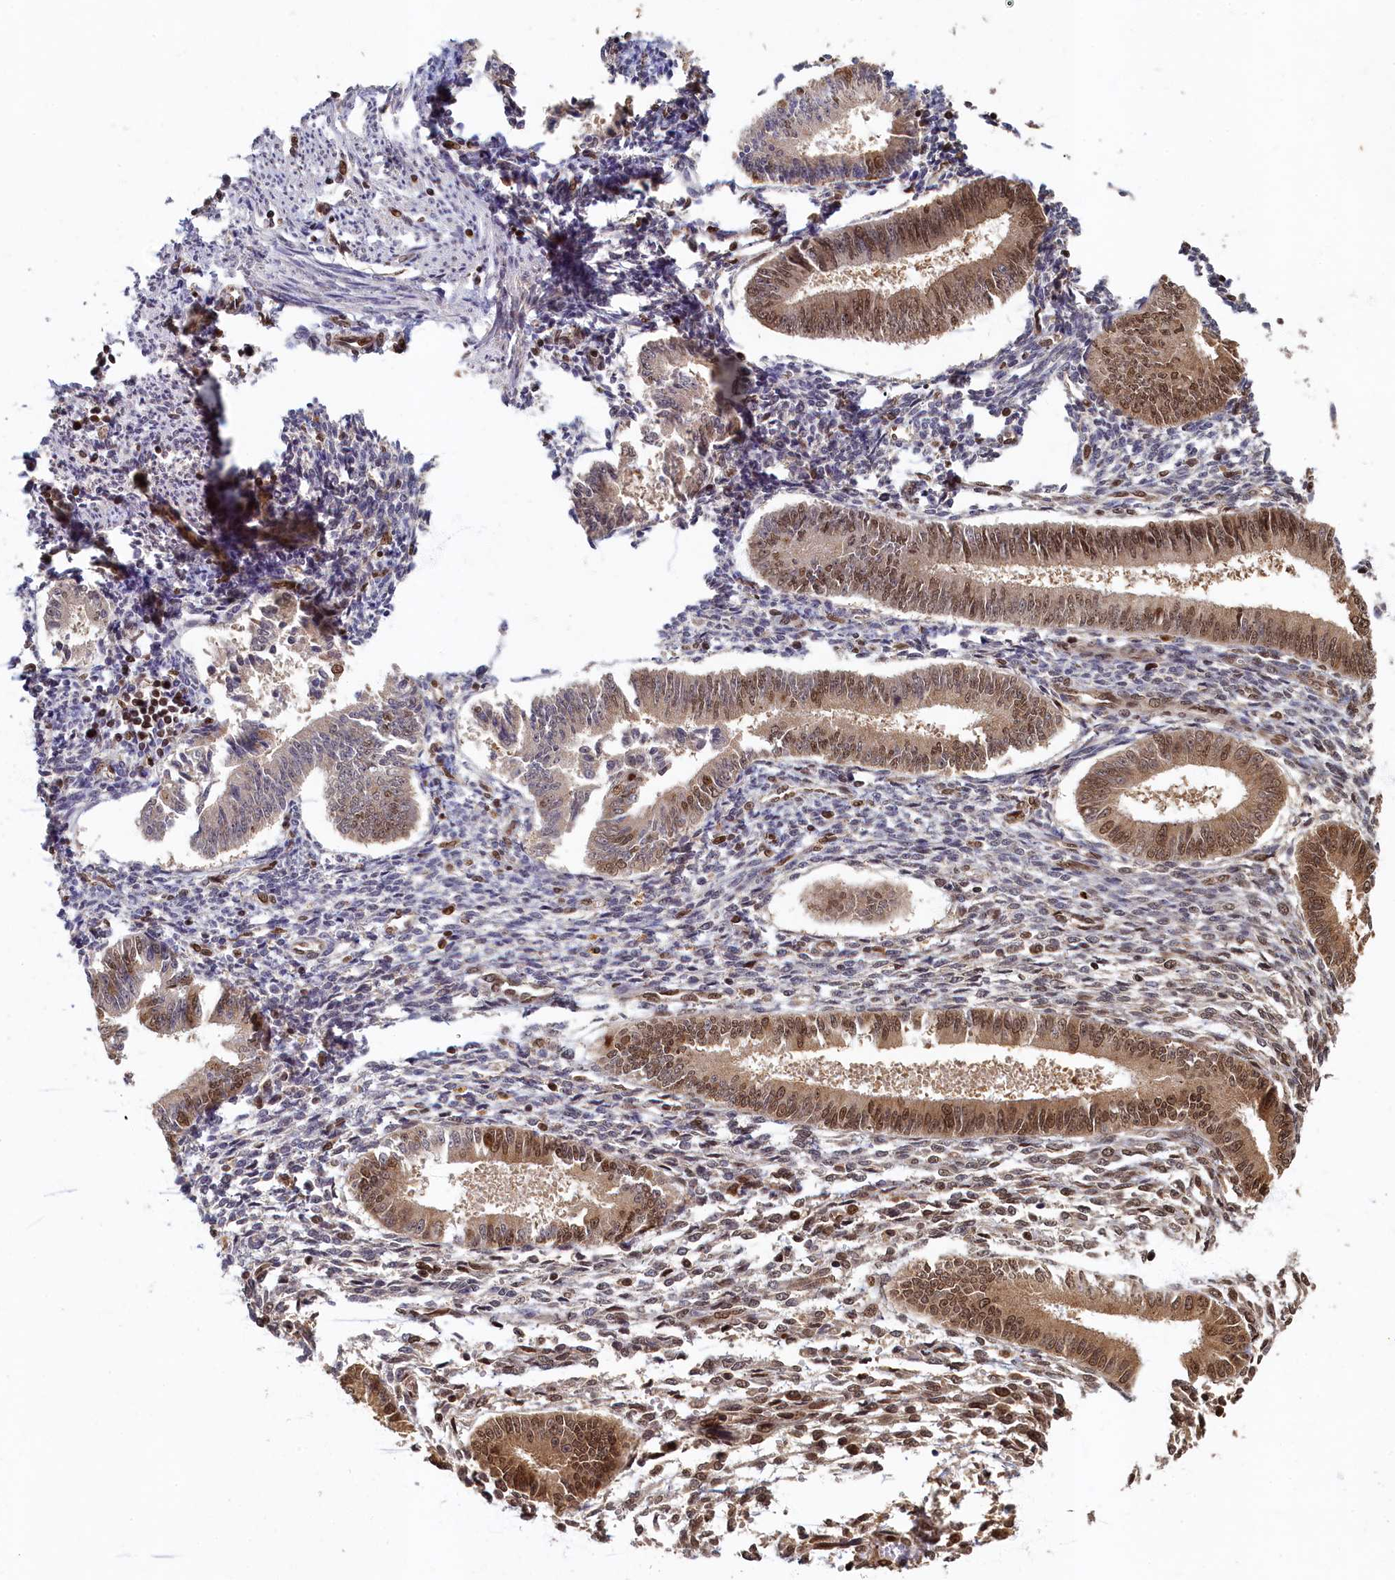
{"staining": {"intensity": "moderate", "quantity": "<25%", "location": "nuclear"}, "tissue": "endometrium", "cell_type": "Cells in endometrial stroma", "image_type": "normal", "snomed": [{"axis": "morphology", "description": "Normal tissue, NOS"}, {"axis": "topography", "description": "Uterus"}, {"axis": "topography", "description": "Endometrium"}], "caption": "This micrograph shows immunohistochemistry staining of unremarkable human endometrium, with low moderate nuclear expression in about <25% of cells in endometrial stroma.", "gene": "CKAP2L", "patient": {"sex": "female", "age": 48}}